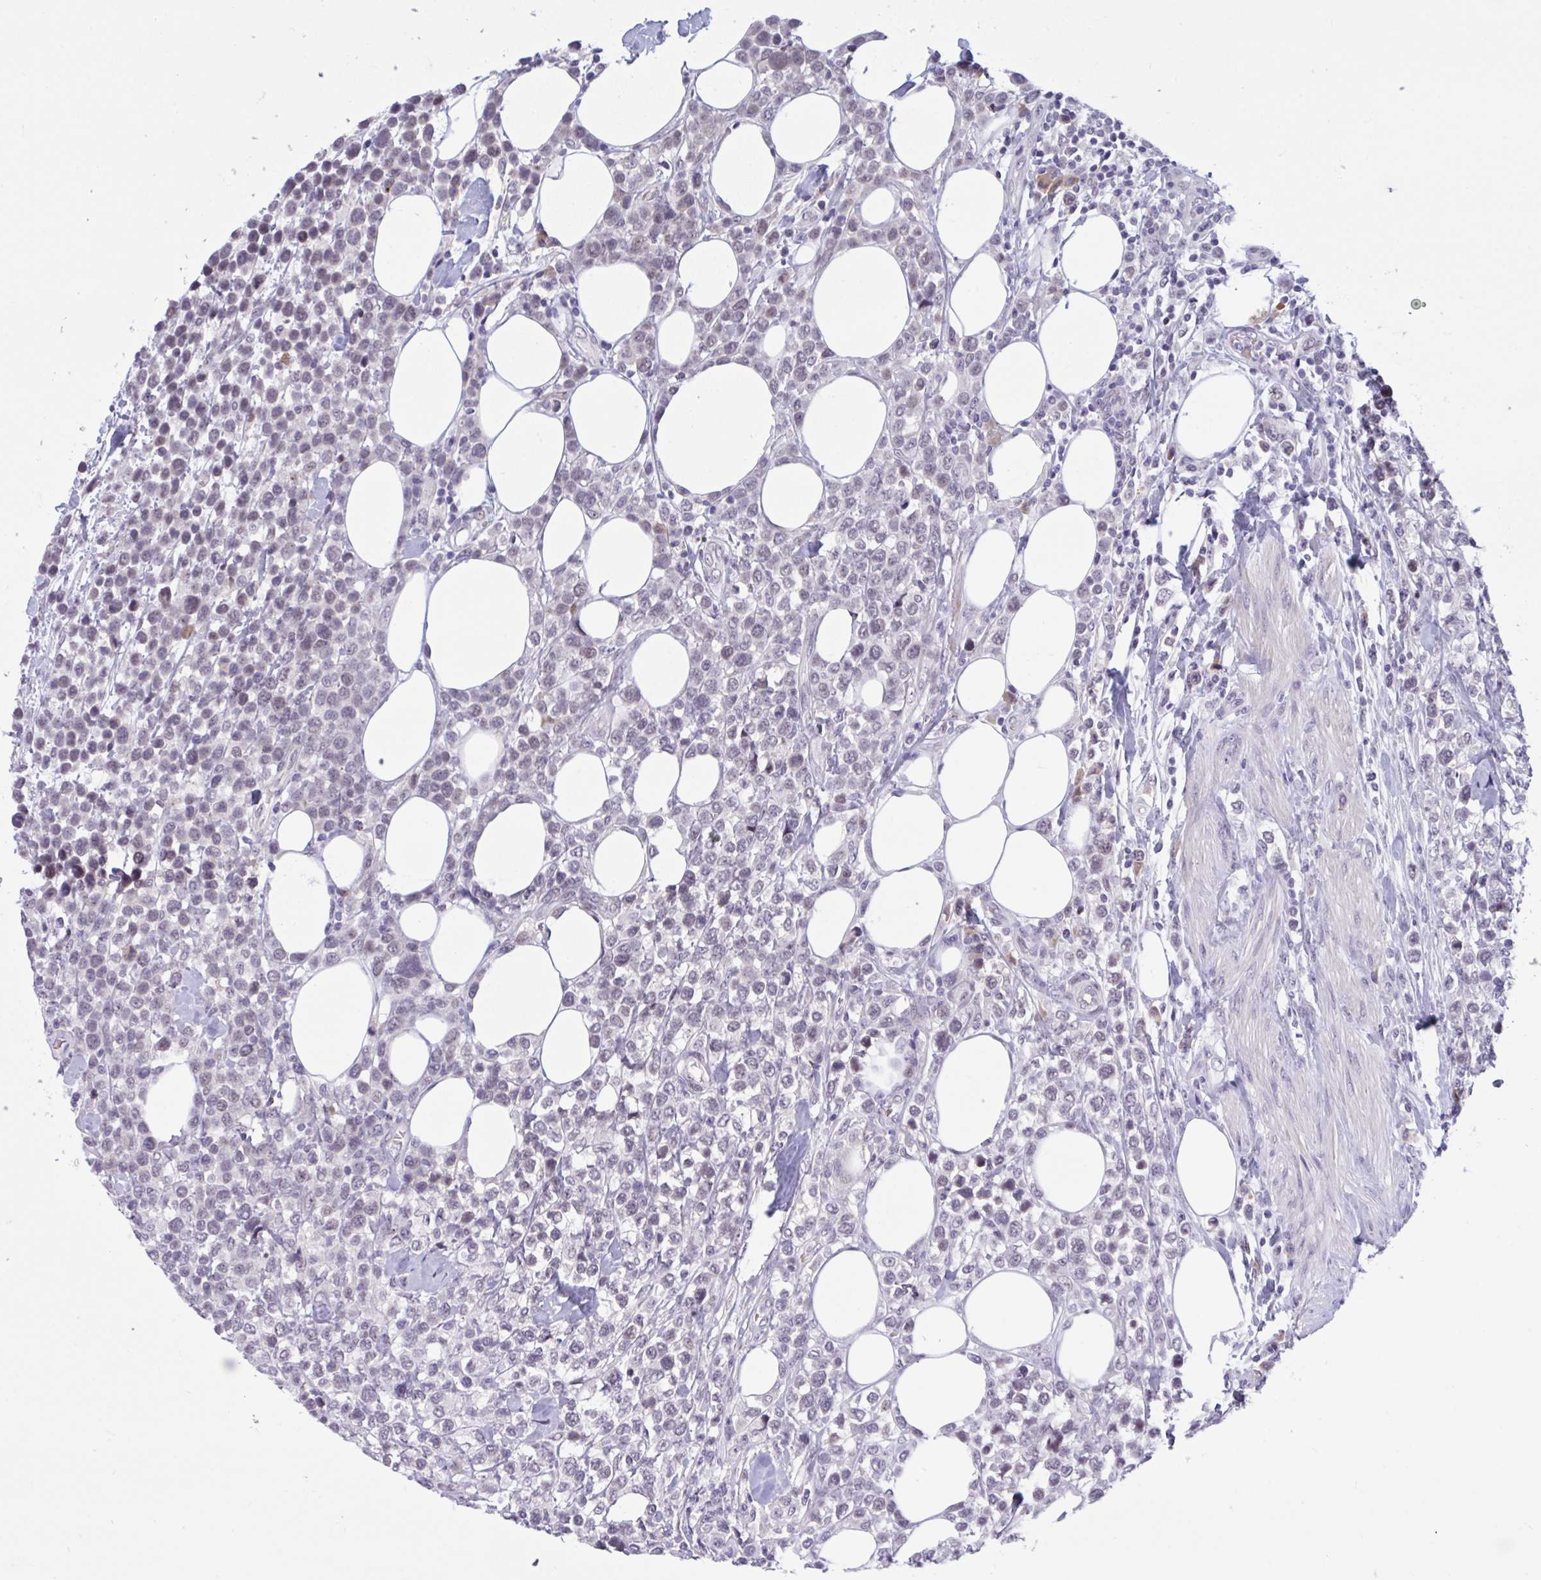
{"staining": {"intensity": "negative", "quantity": "none", "location": "none"}, "tissue": "lymphoma", "cell_type": "Tumor cells", "image_type": "cancer", "snomed": [{"axis": "morphology", "description": "Malignant lymphoma, non-Hodgkin's type, High grade"}, {"axis": "topography", "description": "Soft tissue"}], "caption": "IHC histopathology image of human malignant lymphoma, non-Hodgkin's type (high-grade) stained for a protein (brown), which displays no staining in tumor cells. Brightfield microscopy of immunohistochemistry (IHC) stained with DAB (brown) and hematoxylin (blue), captured at high magnification.", "gene": "CNGB3", "patient": {"sex": "female", "age": 56}}